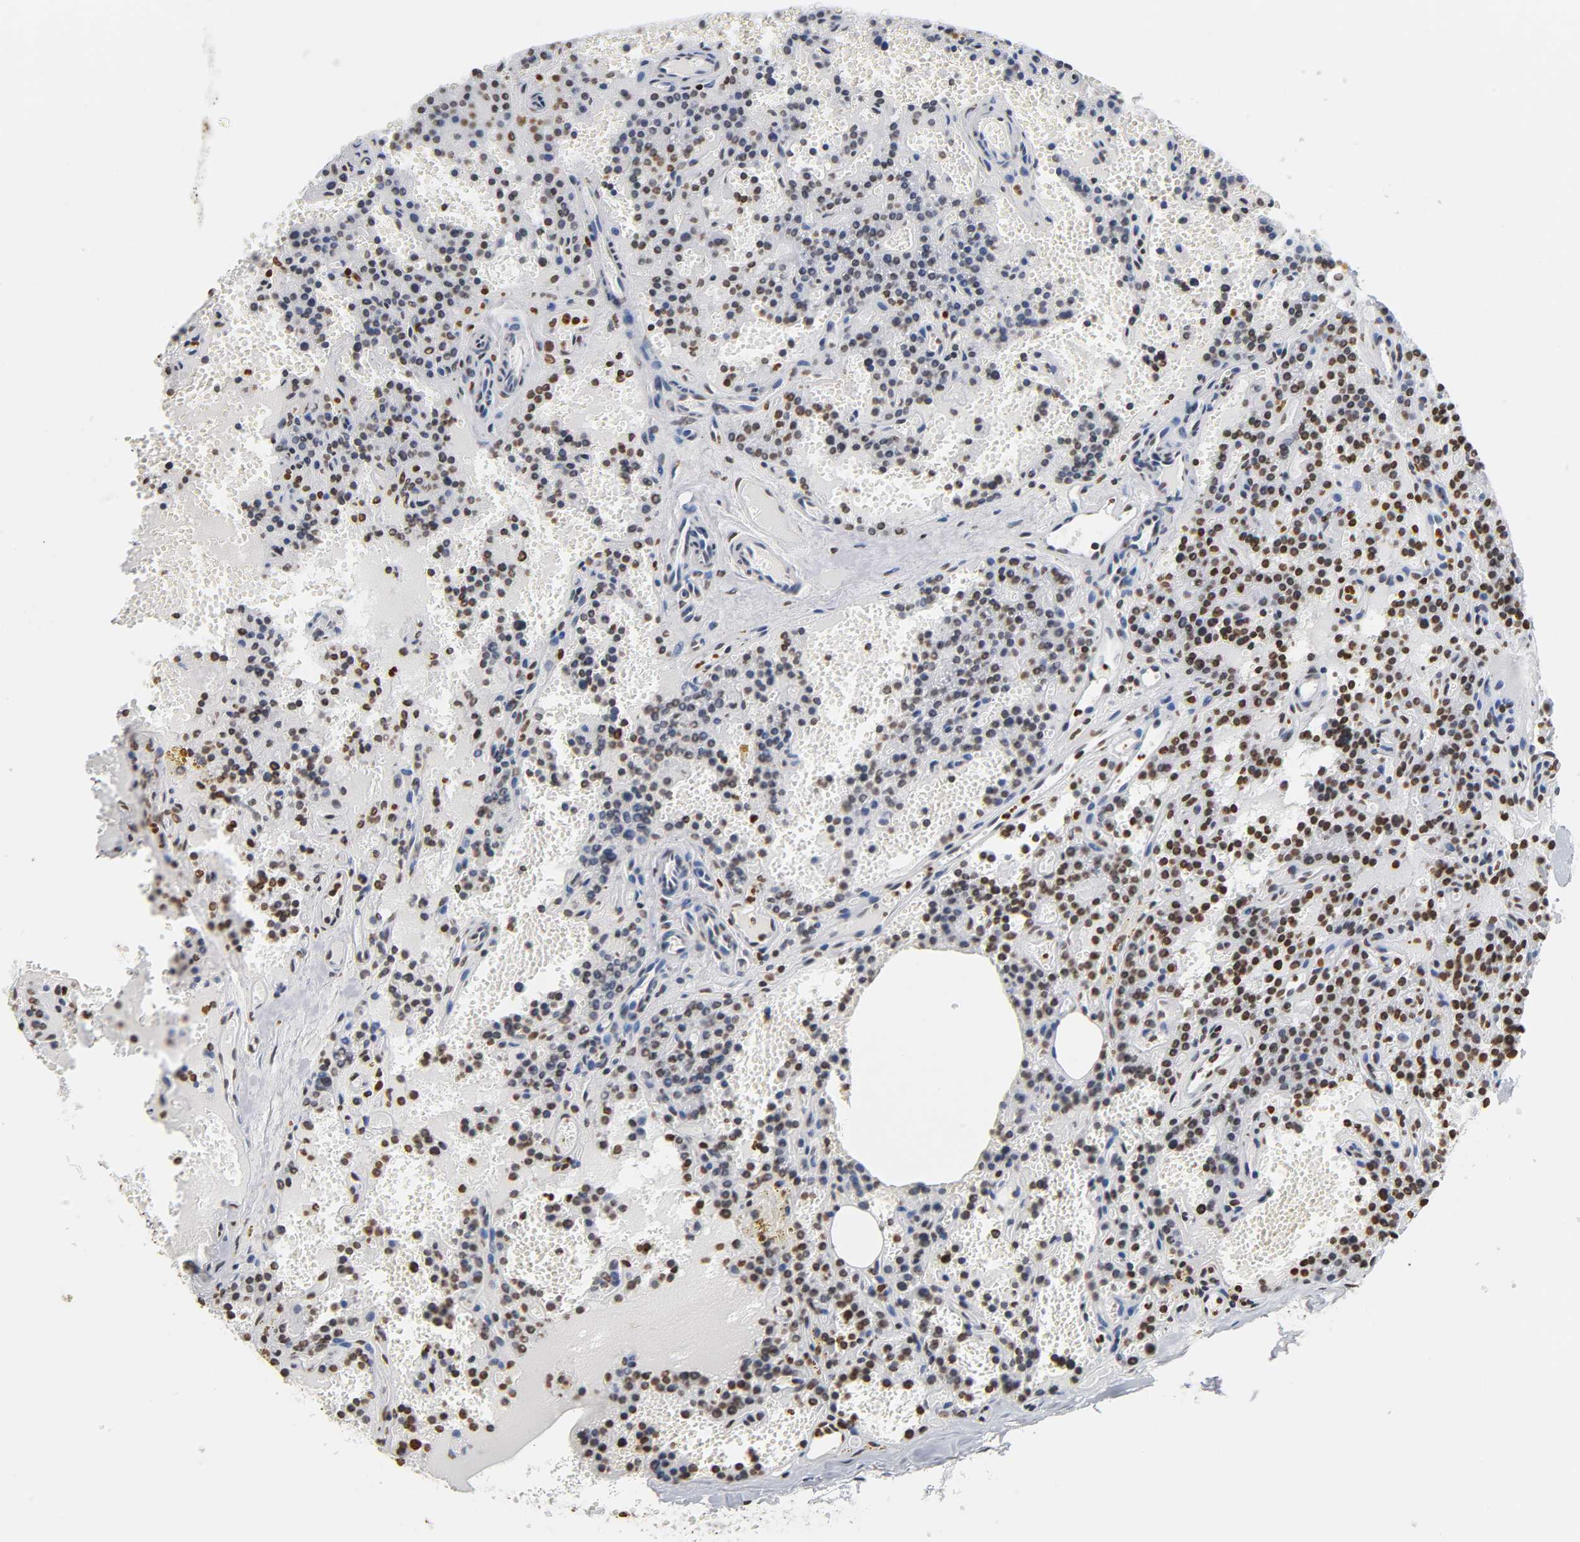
{"staining": {"intensity": "strong", "quantity": "25%-75%", "location": "nuclear"}, "tissue": "parathyroid gland", "cell_type": "Glandular cells", "image_type": "normal", "snomed": [{"axis": "morphology", "description": "Normal tissue, NOS"}, {"axis": "topography", "description": "Parathyroid gland"}], "caption": "Protein expression by immunohistochemistry demonstrates strong nuclear expression in about 25%-75% of glandular cells in normal parathyroid gland. (DAB IHC, brown staining for protein, blue staining for nuclei).", "gene": "HOXA6", "patient": {"sex": "male", "age": 25}}